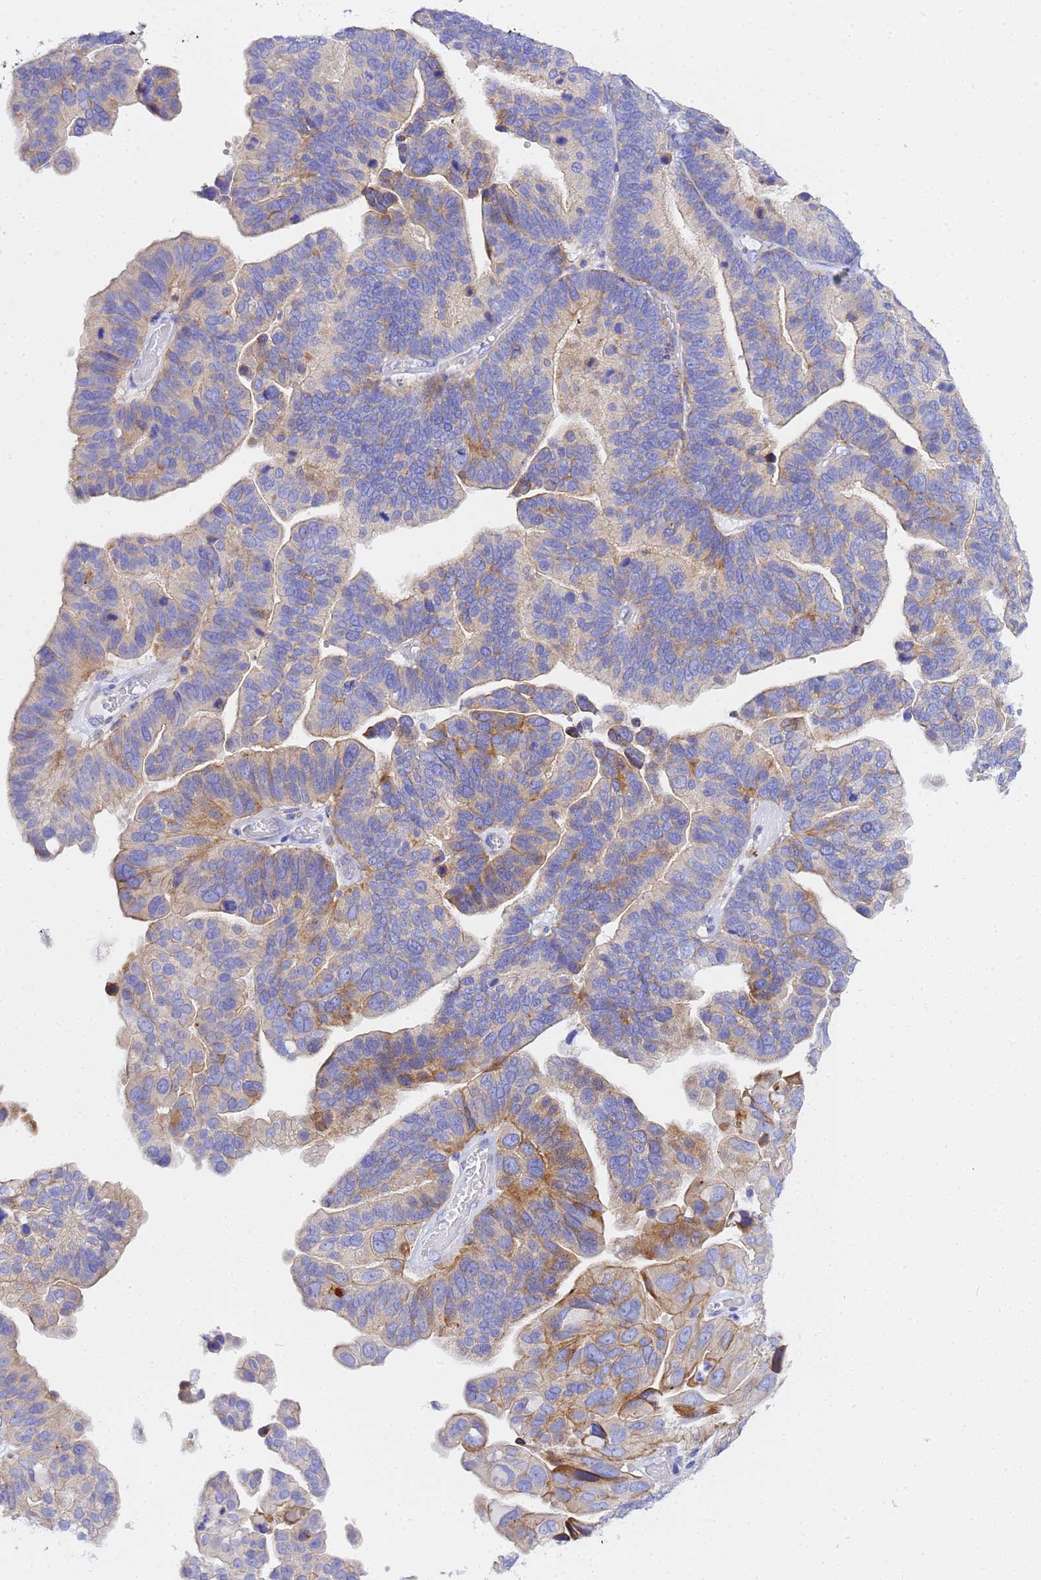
{"staining": {"intensity": "moderate", "quantity": "25%-75%", "location": "cytoplasmic/membranous"}, "tissue": "ovarian cancer", "cell_type": "Tumor cells", "image_type": "cancer", "snomed": [{"axis": "morphology", "description": "Cystadenocarcinoma, serous, NOS"}, {"axis": "topography", "description": "Ovary"}], "caption": "Moderate cytoplasmic/membranous protein positivity is identified in about 25%-75% of tumor cells in ovarian cancer (serous cystadenocarcinoma).", "gene": "VTI1B", "patient": {"sex": "female", "age": 56}}